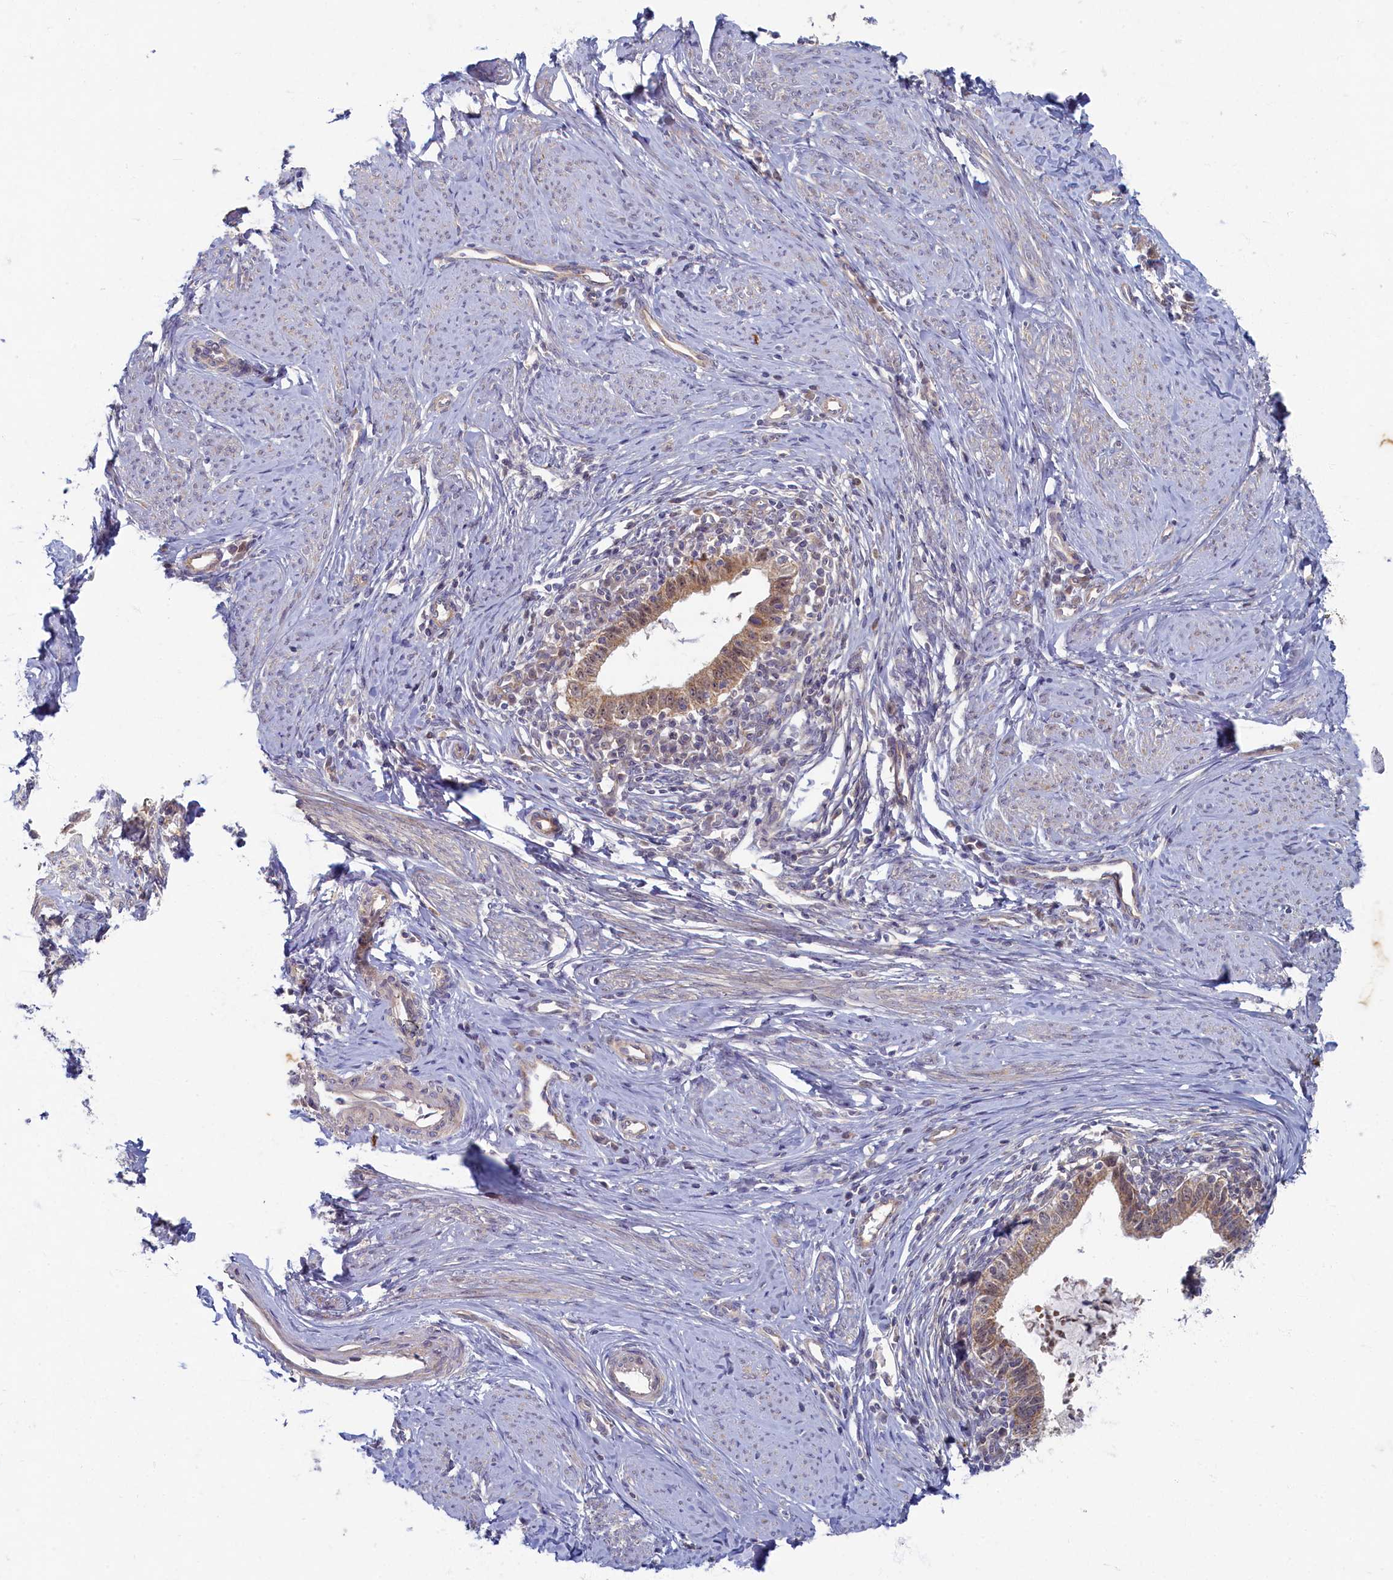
{"staining": {"intensity": "weak", "quantity": ">75%", "location": "cytoplasmic/membranous"}, "tissue": "cervical cancer", "cell_type": "Tumor cells", "image_type": "cancer", "snomed": [{"axis": "morphology", "description": "Adenocarcinoma, NOS"}, {"axis": "topography", "description": "Cervix"}], "caption": "Immunohistochemical staining of human cervical cancer reveals weak cytoplasmic/membranous protein expression in about >75% of tumor cells.", "gene": "WDR59", "patient": {"sex": "female", "age": 36}}